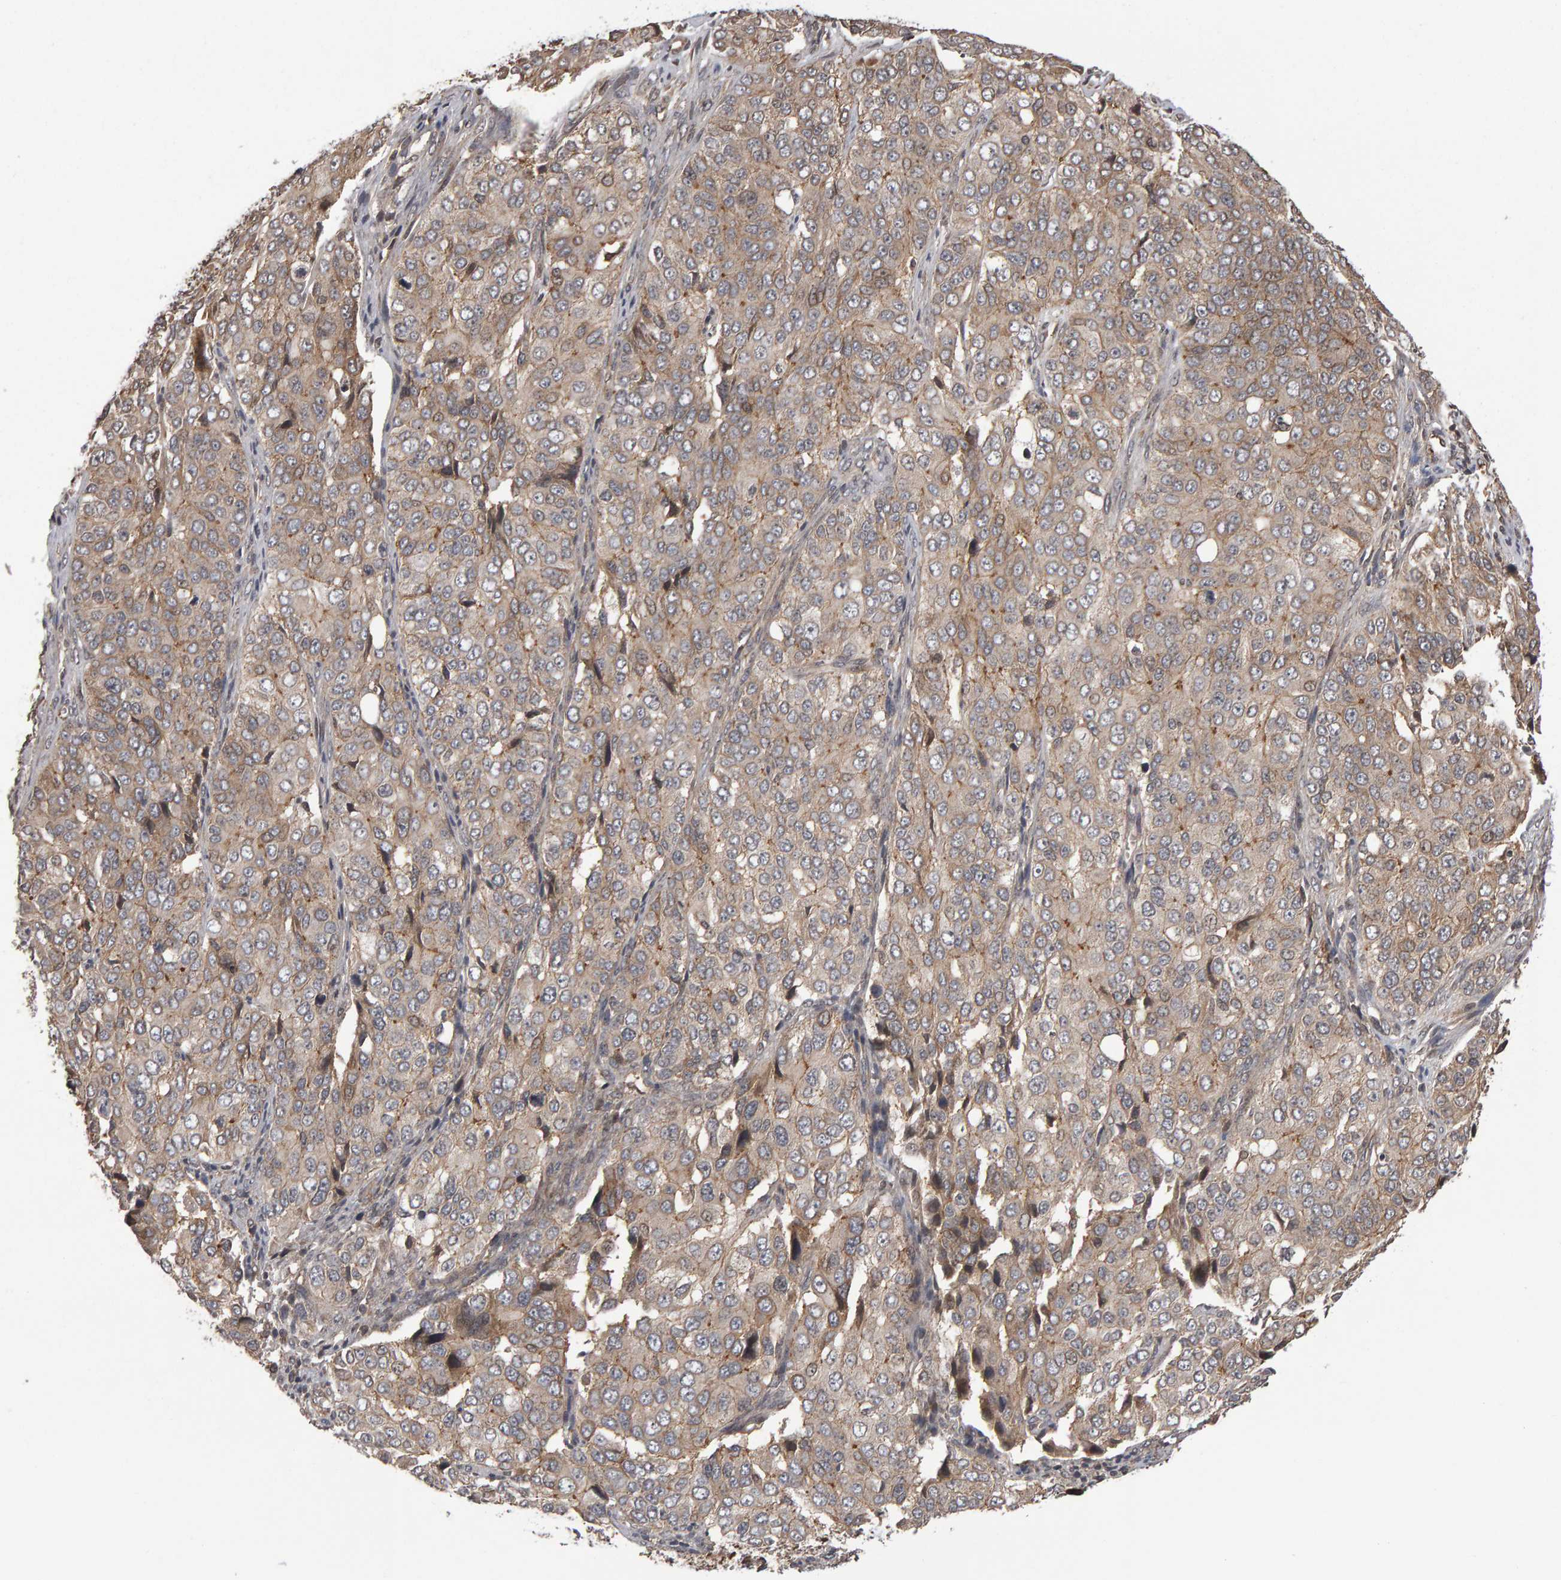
{"staining": {"intensity": "weak", "quantity": ">75%", "location": "cytoplasmic/membranous"}, "tissue": "ovarian cancer", "cell_type": "Tumor cells", "image_type": "cancer", "snomed": [{"axis": "morphology", "description": "Carcinoma, endometroid"}, {"axis": "topography", "description": "Ovary"}], "caption": "Immunohistochemistry photomicrograph of ovarian cancer (endometroid carcinoma) stained for a protein (brown), which demonstrates low levels of weak cytoplasmic/membranous expression in about >75% of tumor cells.", "gene": "SCRIB", "patient": {"sex": "female", "age": 51}}